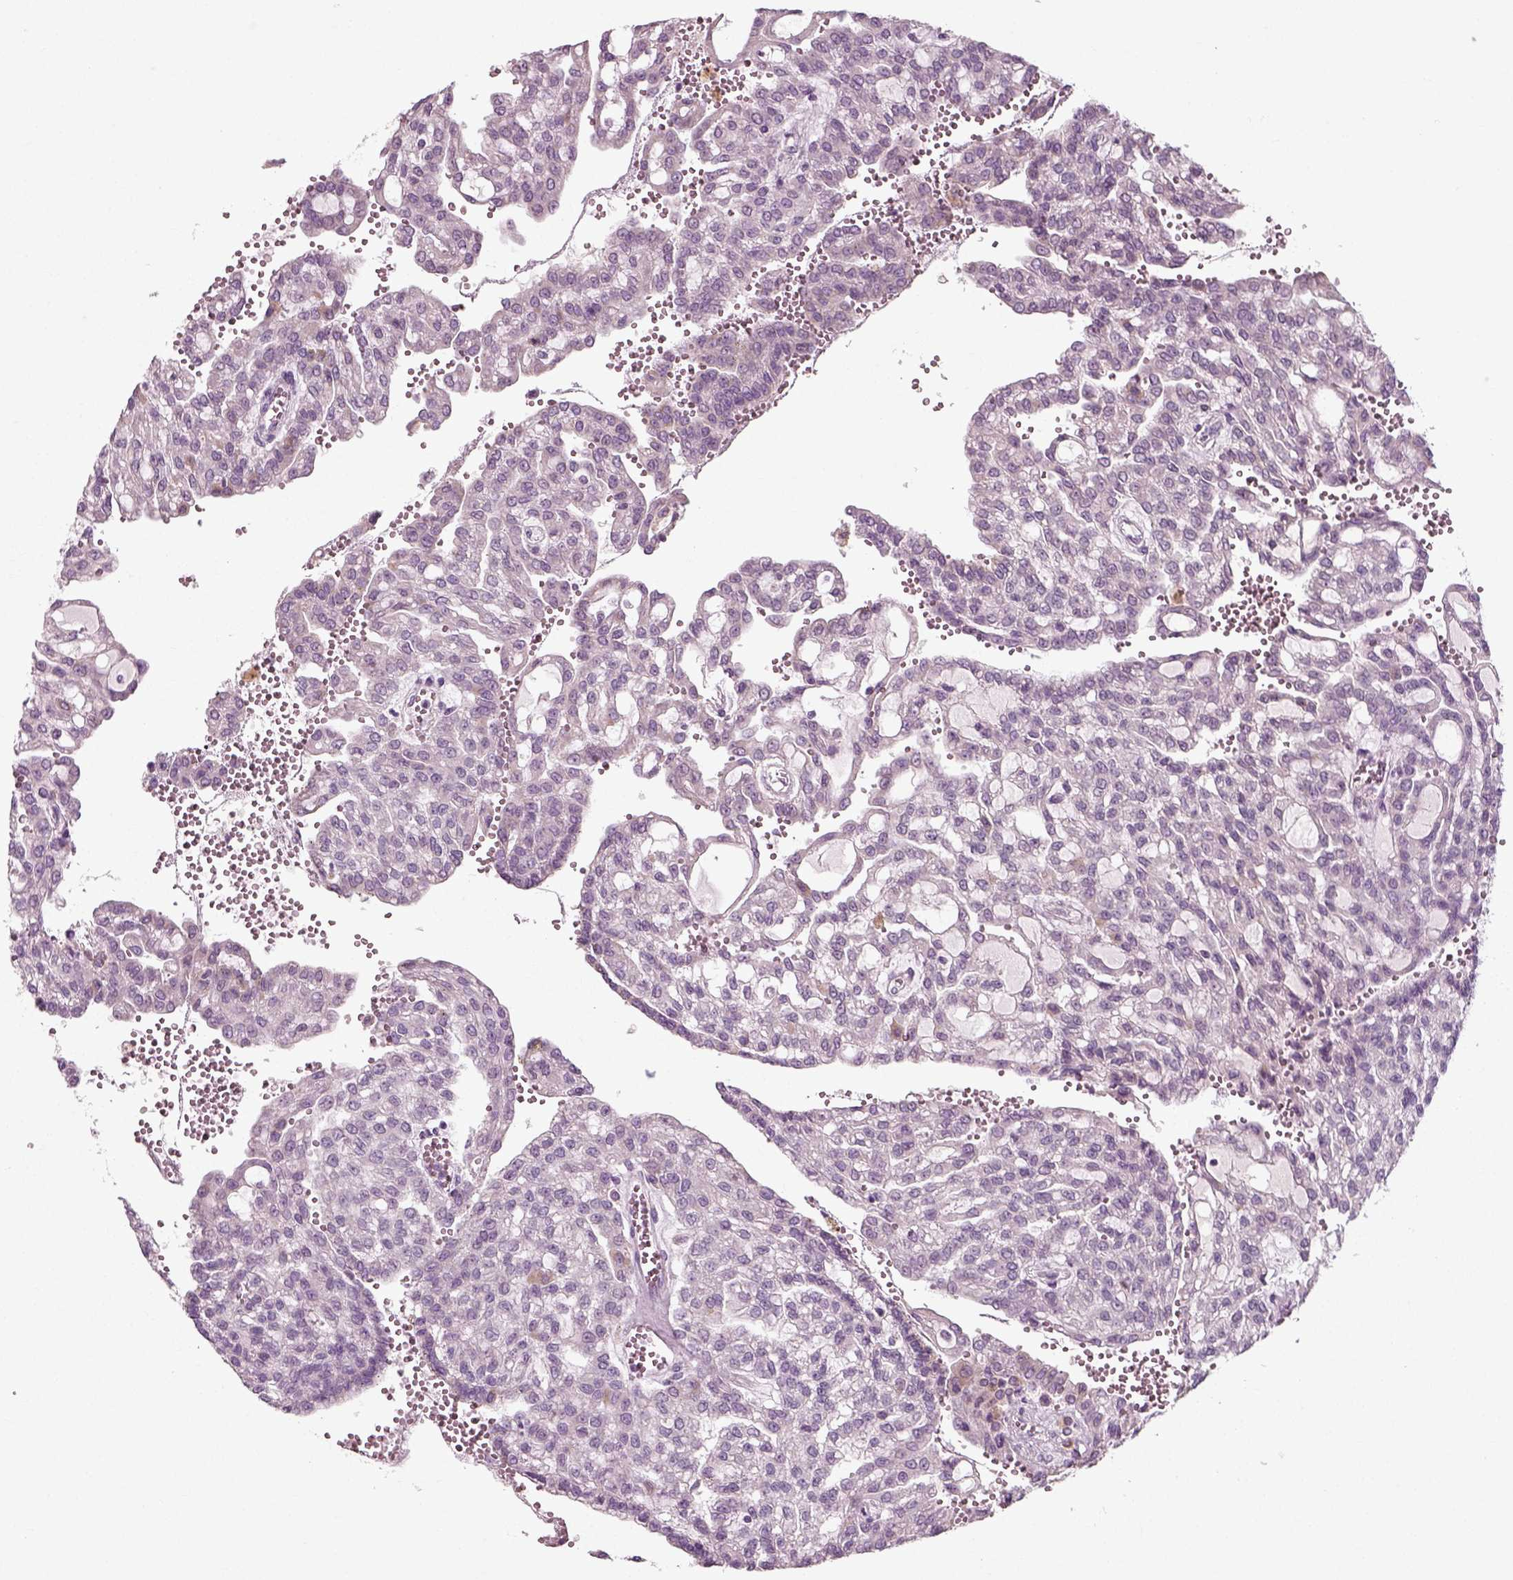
{"staining": {"intensity": "negative", "quantity": "none", "location": "none"}, "tissue": "renal cancer", "cell_type": "Tumor cells", "image_type": "cancer", "snomed": [{"axis": "morphology", "description": "Adenocarcinoma, NOS"}, {"axis": "topography", "description": "Kidney"}], "caption": "A high-resolution micrograph shows immunohistochemistry staining of renal cancer, which exhibits no significant positivity in tumor cells. (Brightfield microscopy of DAB immunohistochemistry at high magnification).", "gene": "RND2", "patient": {"sex": "male", "age": 63}}